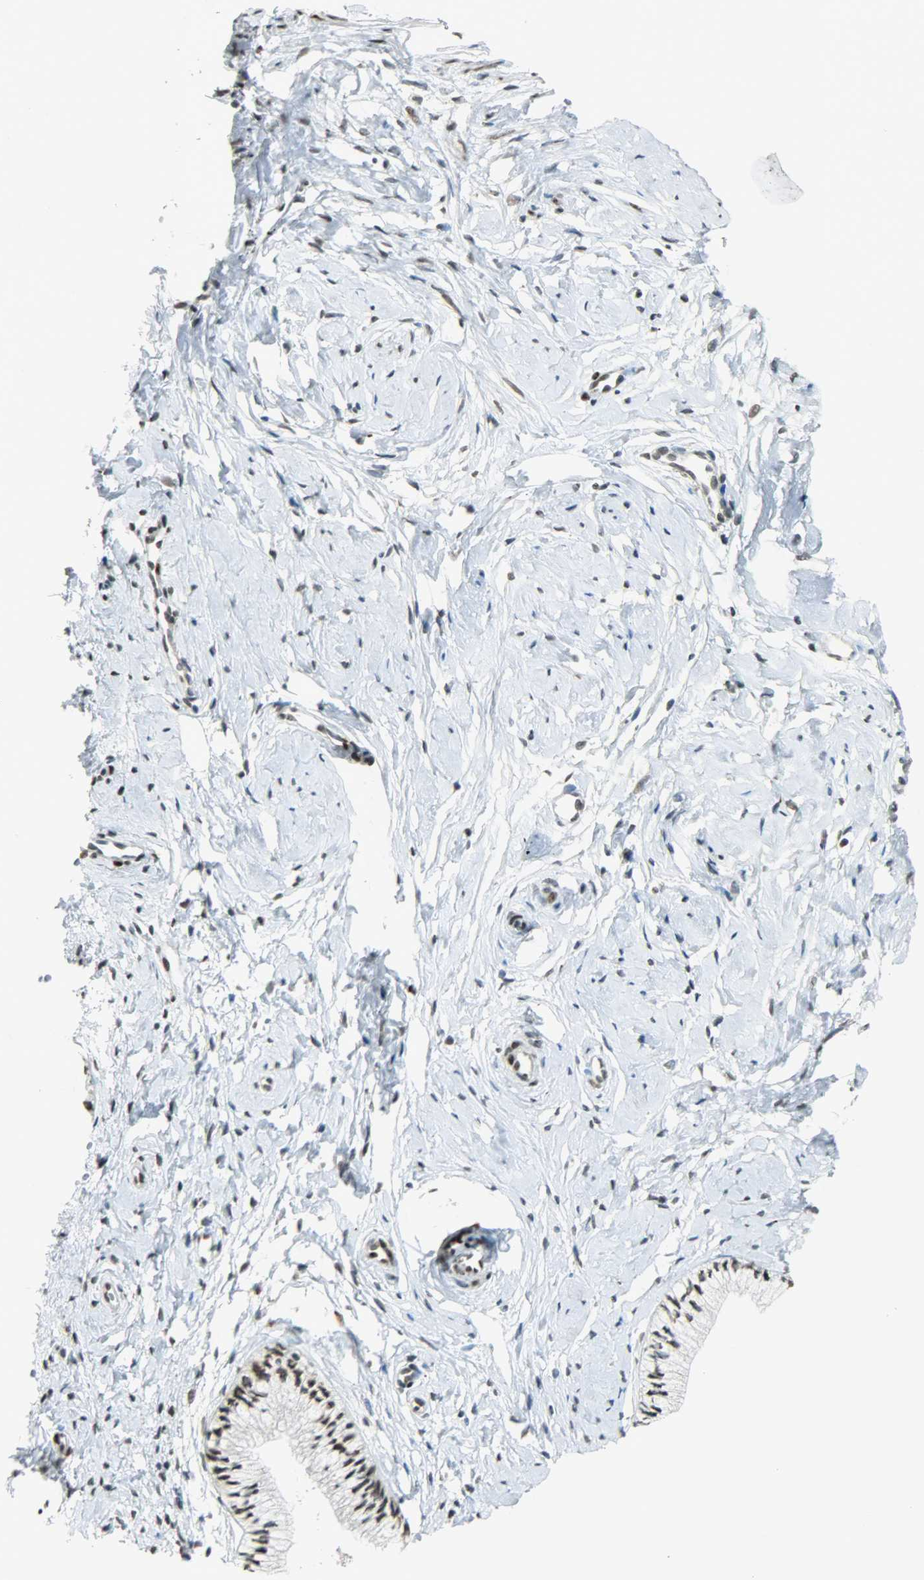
{"staining": {"intensity": "strong", "quantity": ">75%", "location": "nuclear"}, "tissue": "cervix", "cell_type": "Glandular cells", "image_type": "normal", "snomed": [{"axis": "morphology", "description": "Normal tissue, NOS"}, {"axis": "topography", "description": "Cervix"}], "caption": "Immunohistochemical staining of benign human cervix displays high levels of strong nuclear positivity in about >75% of glandular cells. The staining was performed using DAB to visualize the protein expression in brown, while the nuclei were stained in blue with hematoxylin (Magnification: 20x).", "gene": "MYEF2", "patient": {"sex": "female", "age": 46}}